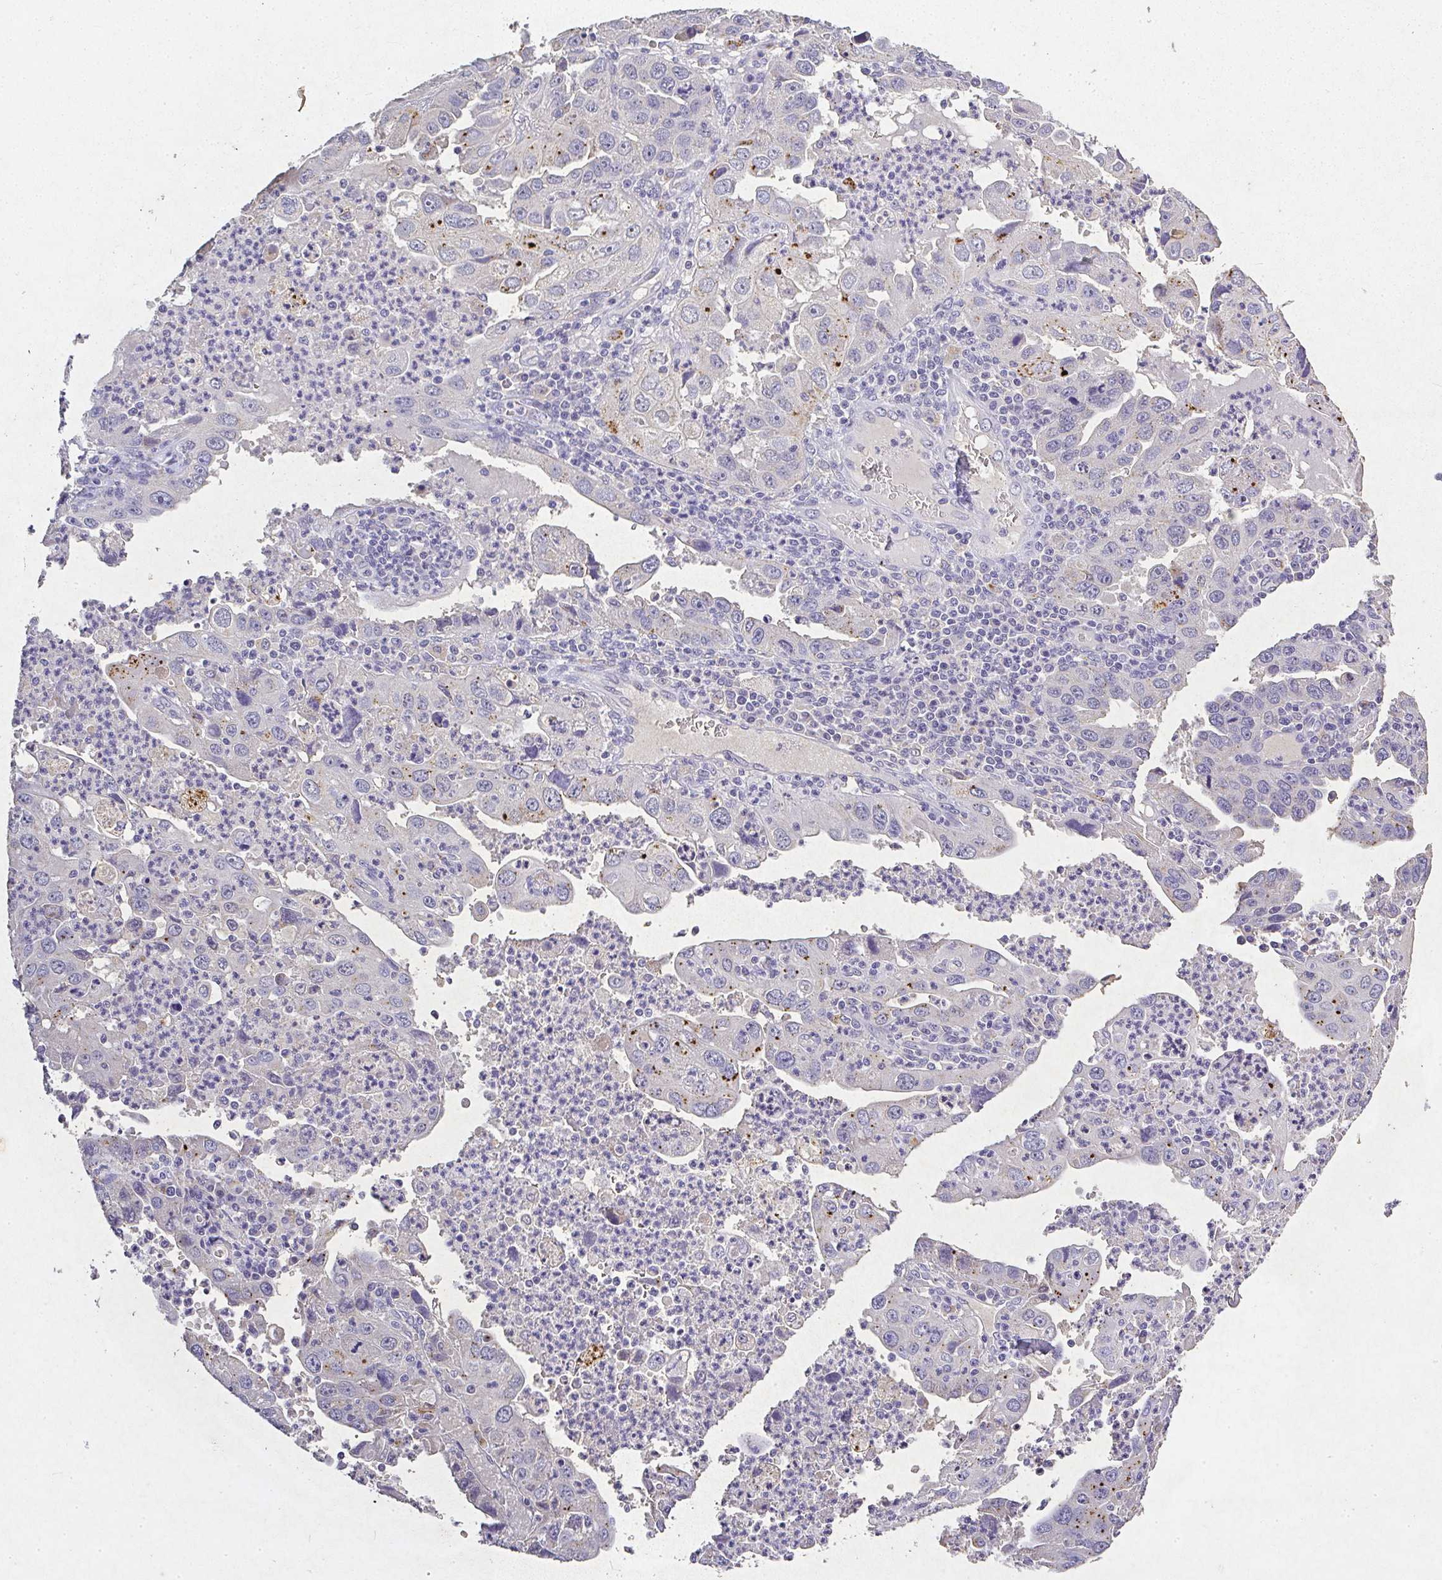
{"staining": {"intensity": "negative", "quantity": "none", "location": "none"}, "tissue": "endometrial cancer", "cell_type": "Tumor cells", "image_type": "cancer", "snomed": [{"axis": "morphology", "description": "Adenocarcinoma, NOS"}, {"axis": "topography", "description": "Uterus"}], "caption": "Endometrial adenocarcinoma was stained to show a protein in brown. There is no significant expression in tumor cells. (Stains: DAB immunohistochemistry (IHC) with hematoxylin counter stain, Microscopy: brightfield microscopy at high magnification).", "gene": "RPS2", "patient": {"sex": "female", "age": 62}}